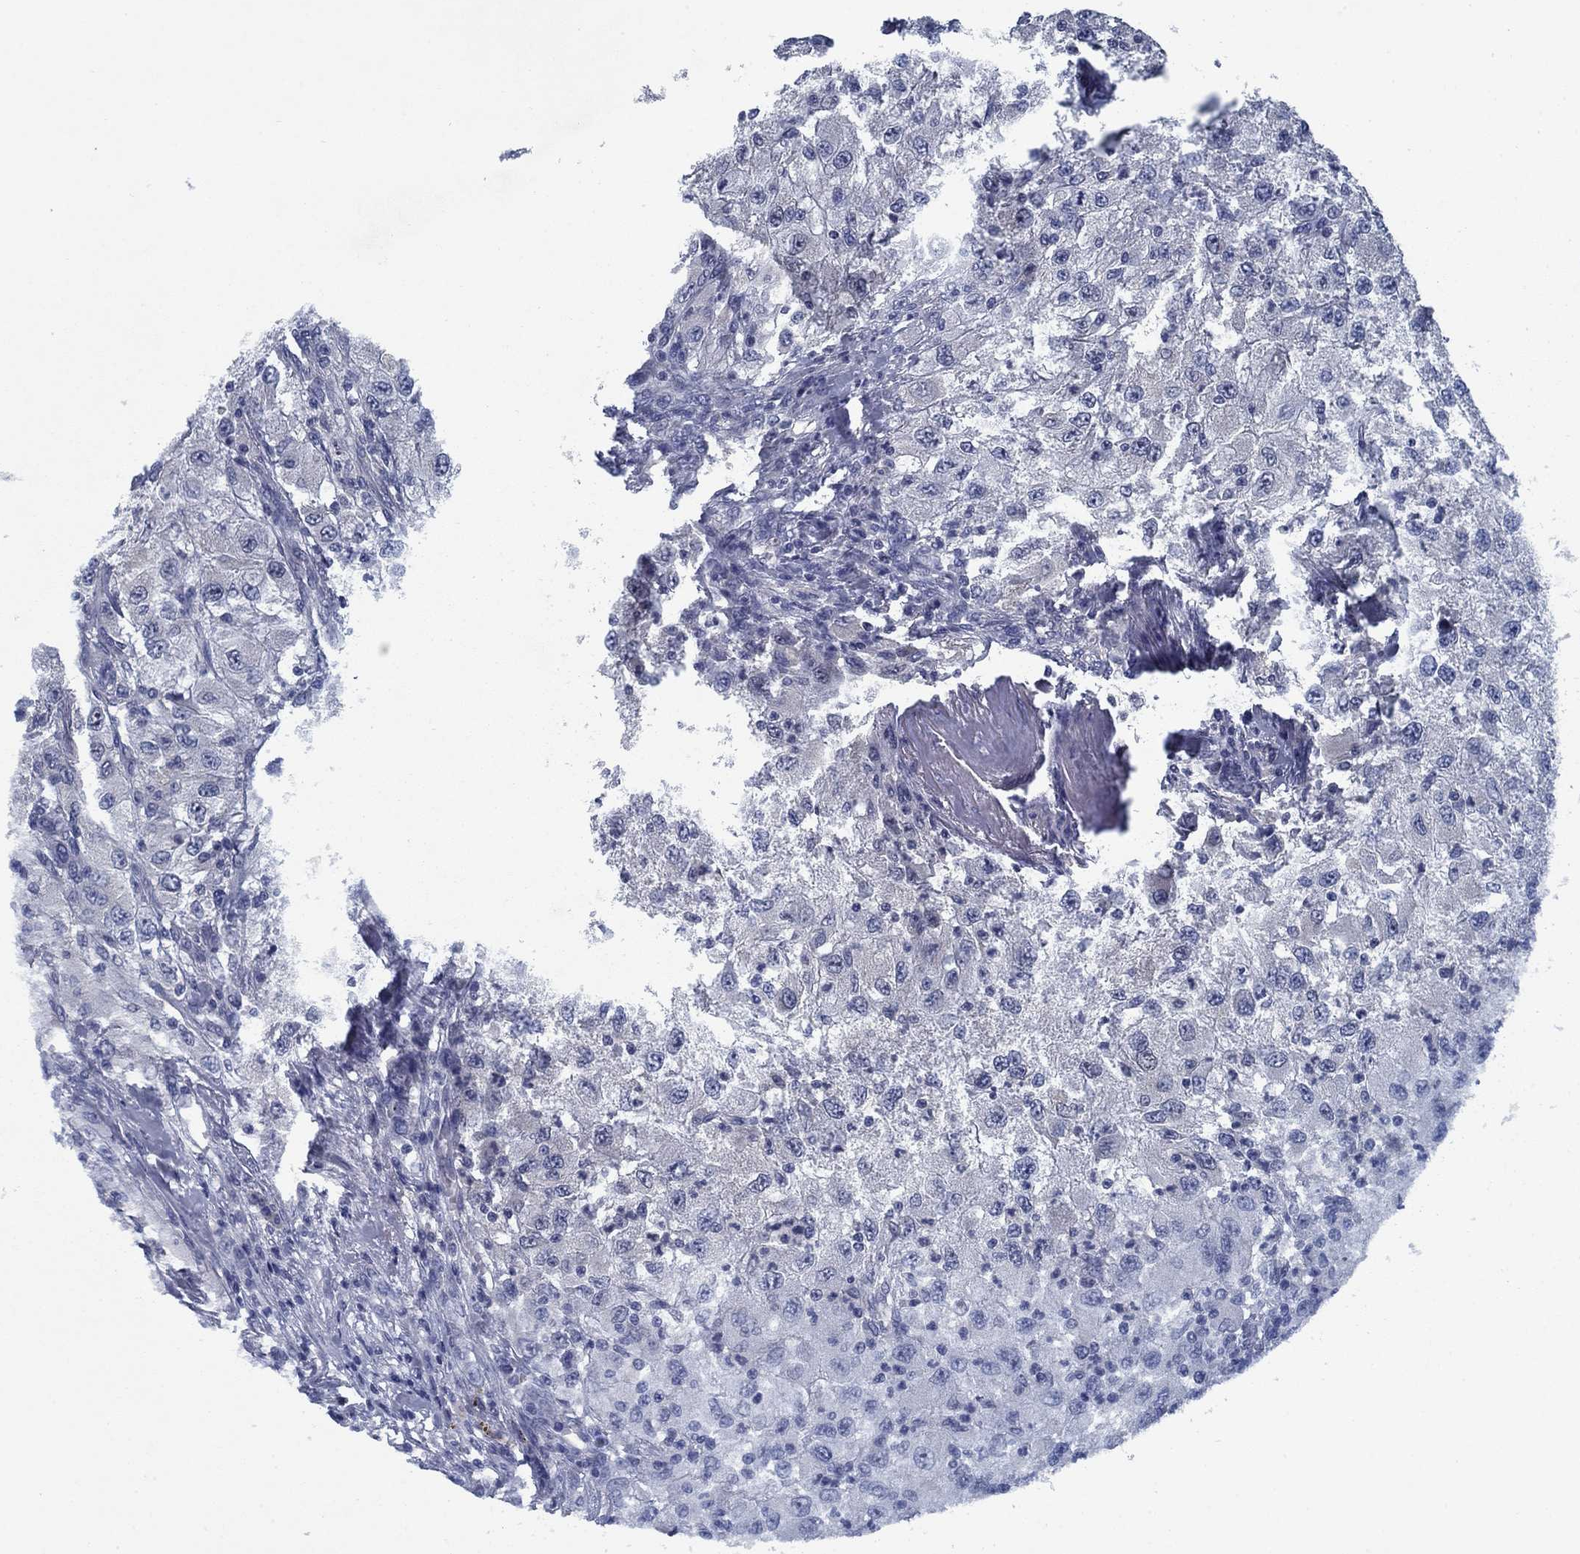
{"staining": {"intensity": "negative", "quantity": "none", "location": "none"}, "tissue": "renal cancer", "cell_type": "Tumor cells", "image_type": "cancer", "snomed": [{"axis": "morphology", "description": "Adenocarcinoma, NOS"}, {"axis": "topography", "description": "Kidney"}], "caption": "Immunohistochemistry photomicrograph of neoplastic tissue: human adenocarcinoma (renal) stained with DAB (3,3'-diaminobenzidine) reveals no significant protein staining in tumor cells.", "gene": "PNMA8A", "patient": {"sex": "female", "age": 67}}